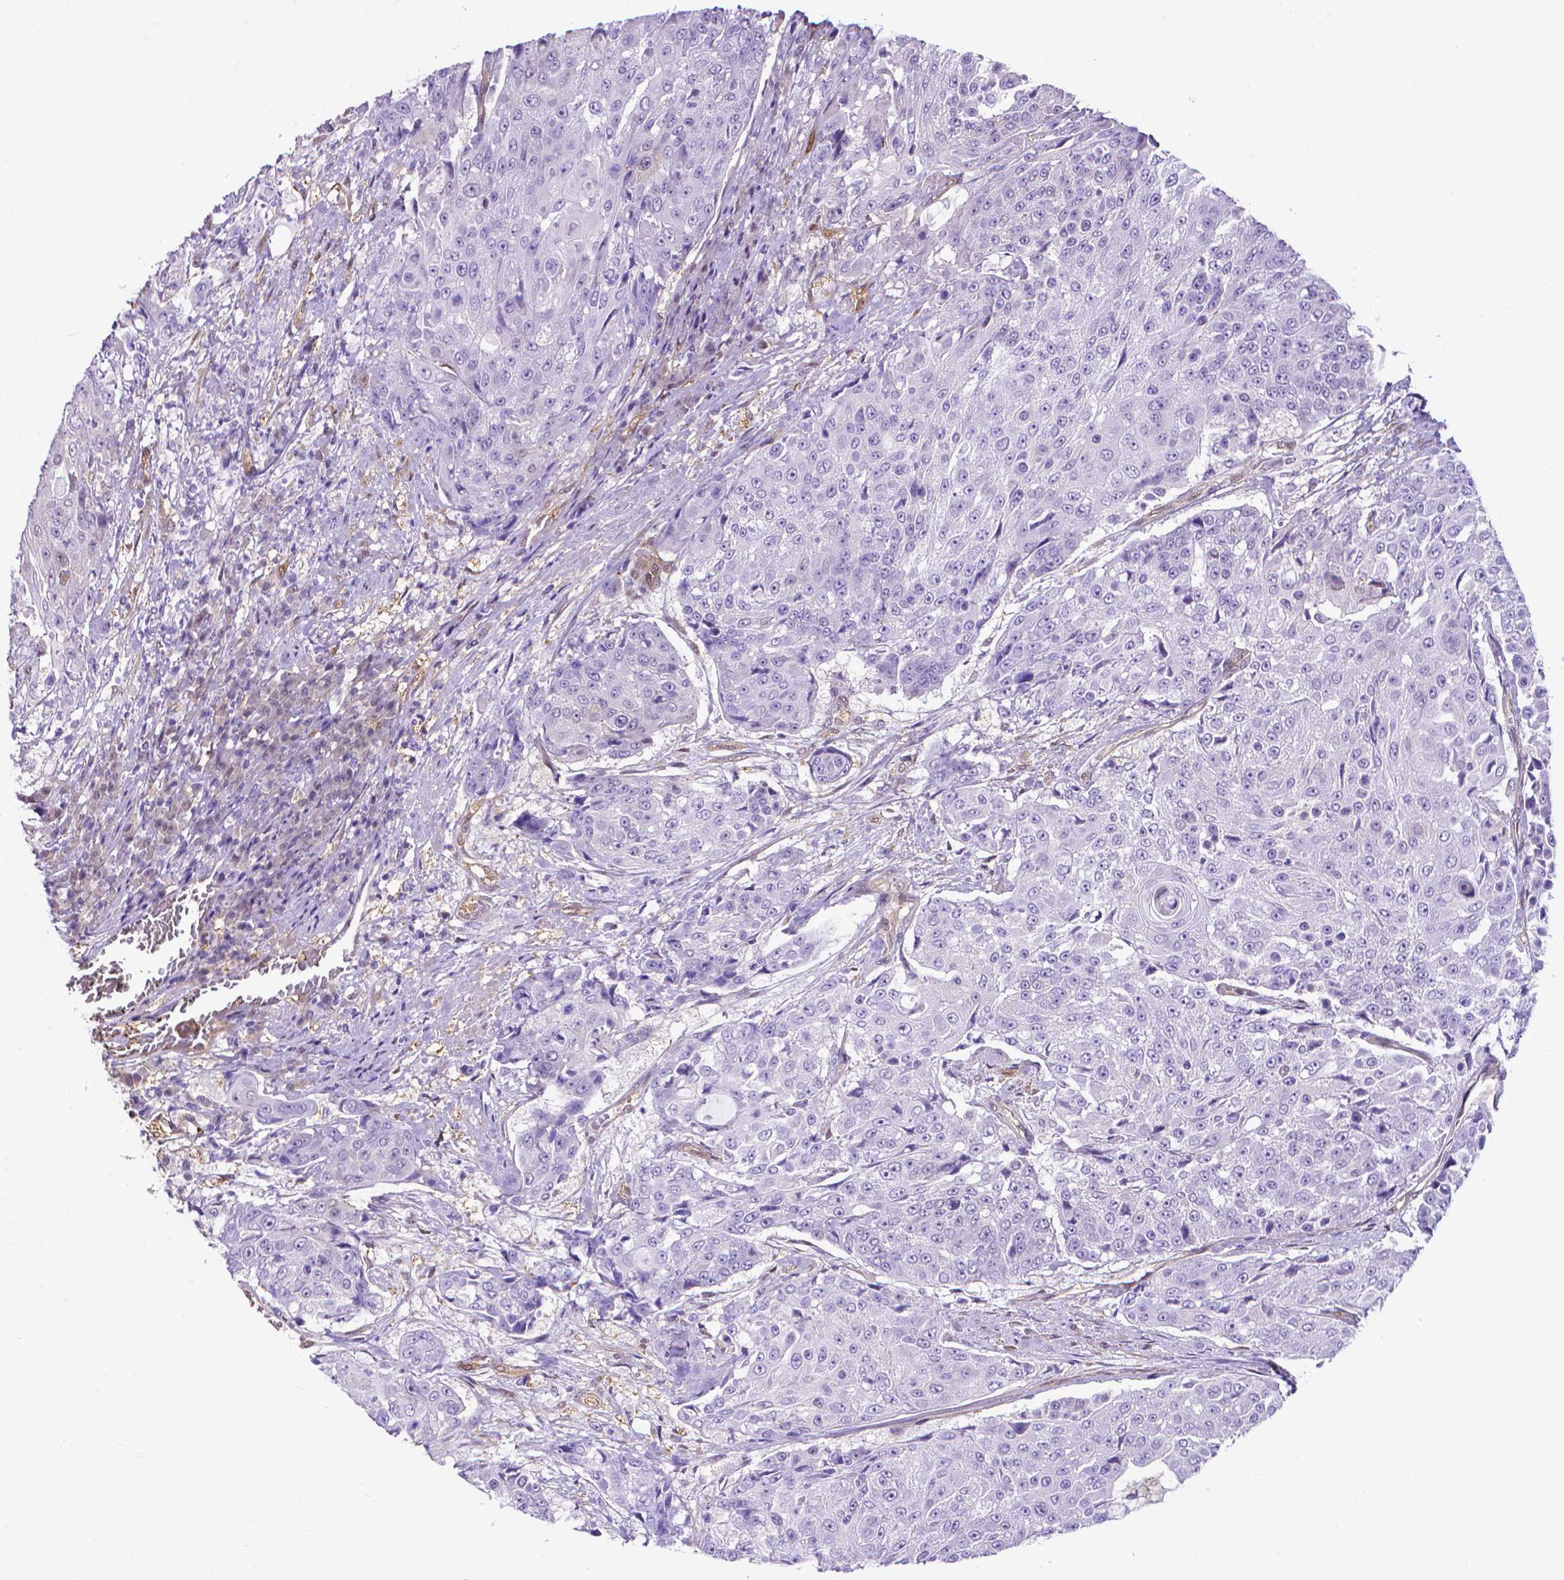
{"staining": {"intensity": "negative", "quantity": "none", "location": "none"}, "tissue": "urothelial cancer", "cell_type": "Tumor cells", "image_type": "cancer", "snomed": [{"axis": "morphology", "description": "Urothelial carcinoma, High grade"}, {"axis": "topography", "description": "Urinary bladder"}], "caption": "Tumor cells show no significant positivity in urothelial cancer.", "gene": "CLIC4", "patient": {"sex": "female", "age": 63}}